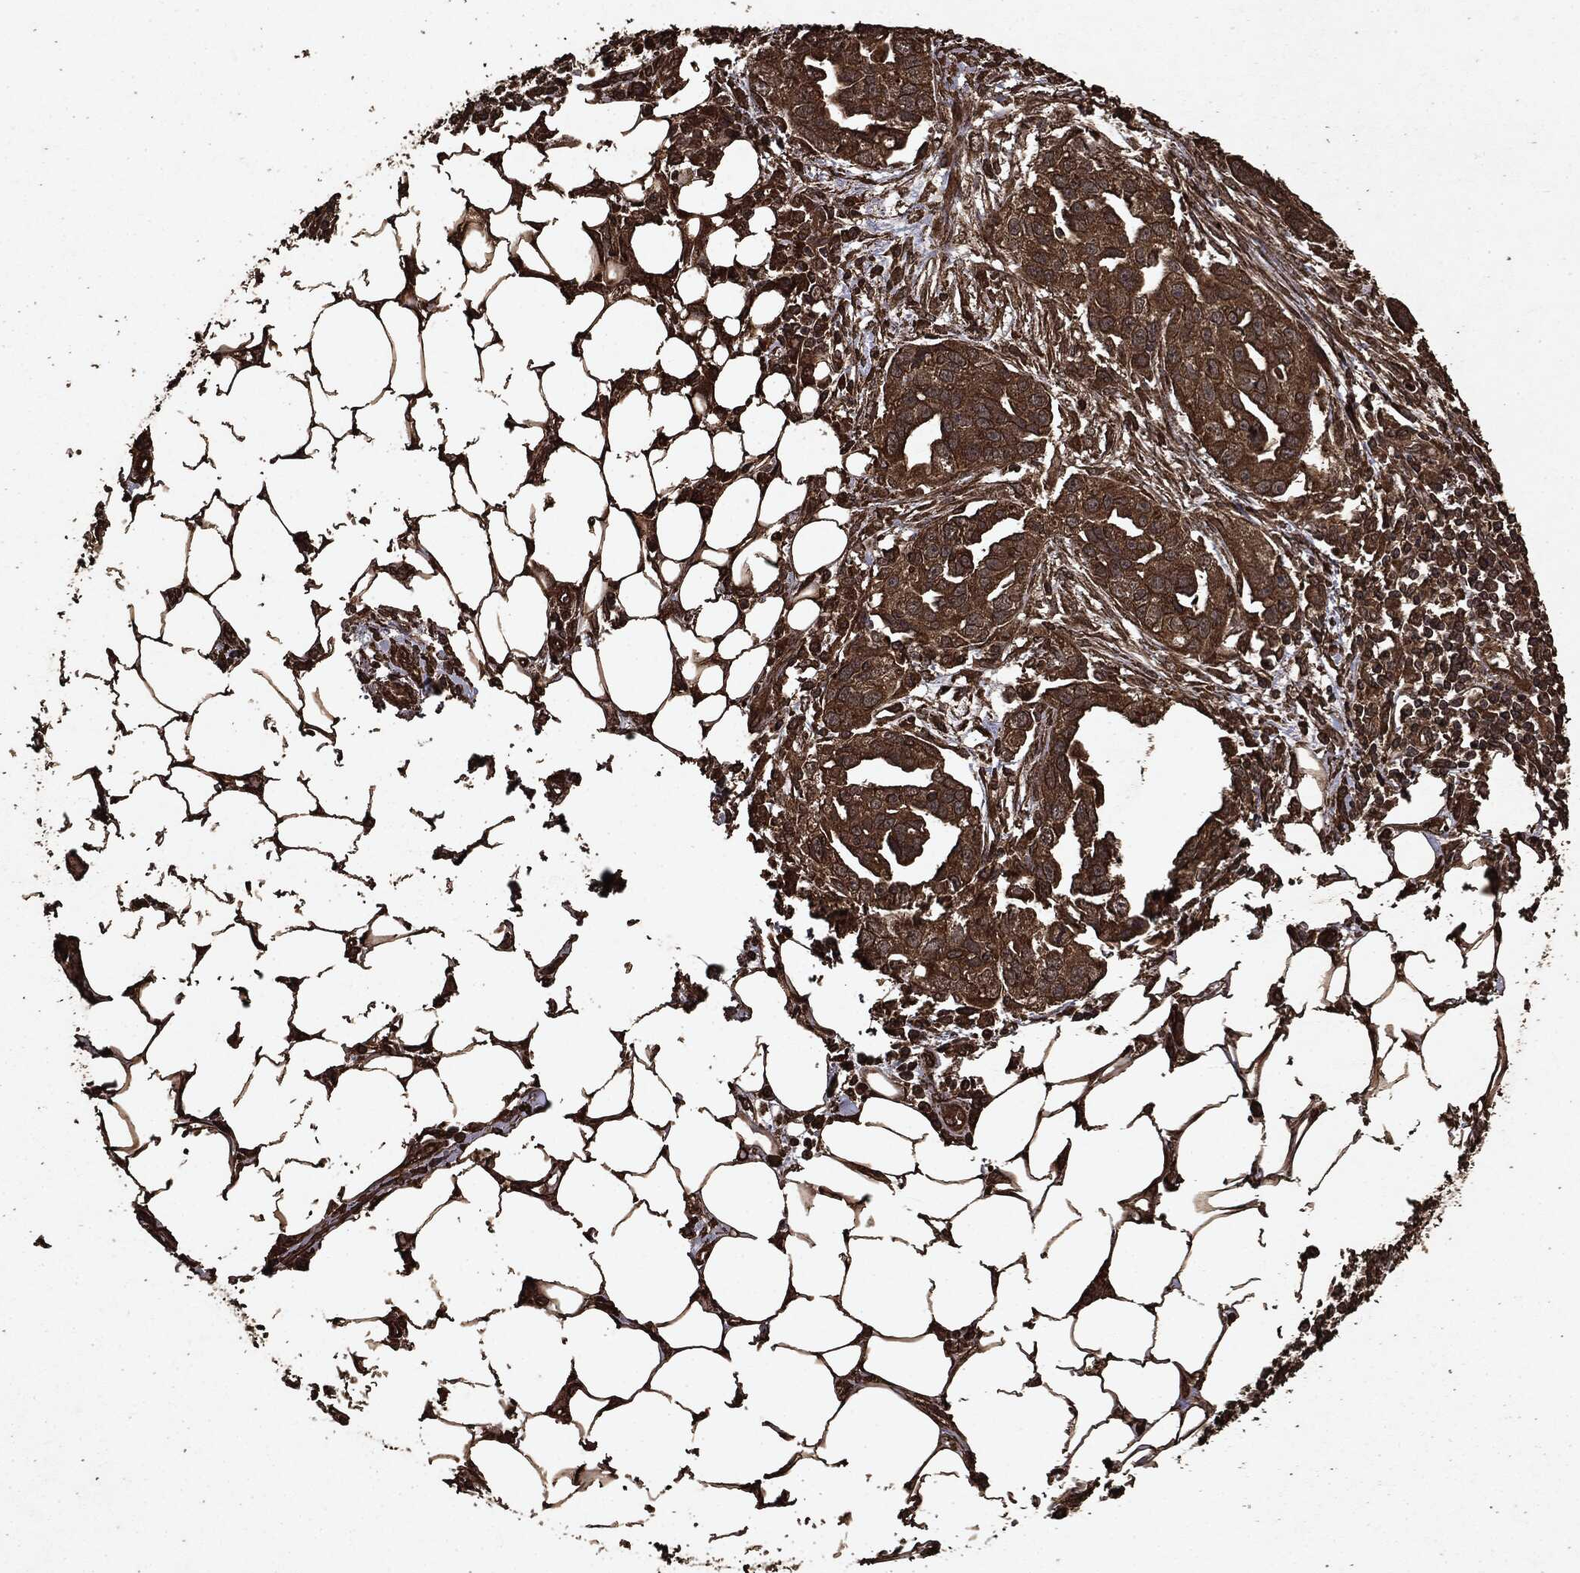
{"staining": {"intensity": "strong", "quantity": ">75%", "location": "cytoplasmic/membranous"}, "tissue": "ovarian cancer", "cell_type": "Tumor cells", "image_type": "cancer", "snomed": [{"axis": "morphology", "description": "Carcinoma, endometroid"}, {"axis": "morphology", "description": "Cystadenocarcinoma, serous, NOS"}, {"axis": "topography", "description": "Ovary"}], "caption": "IHC histopathology image of ovarian cancer stained for a protein (brown), which displays high levels of strong cytoplasmic/membranous staining in about >75% of tumor cells.", "gene": "ARAF", "patient": {"sex": "female", "age": 45}}